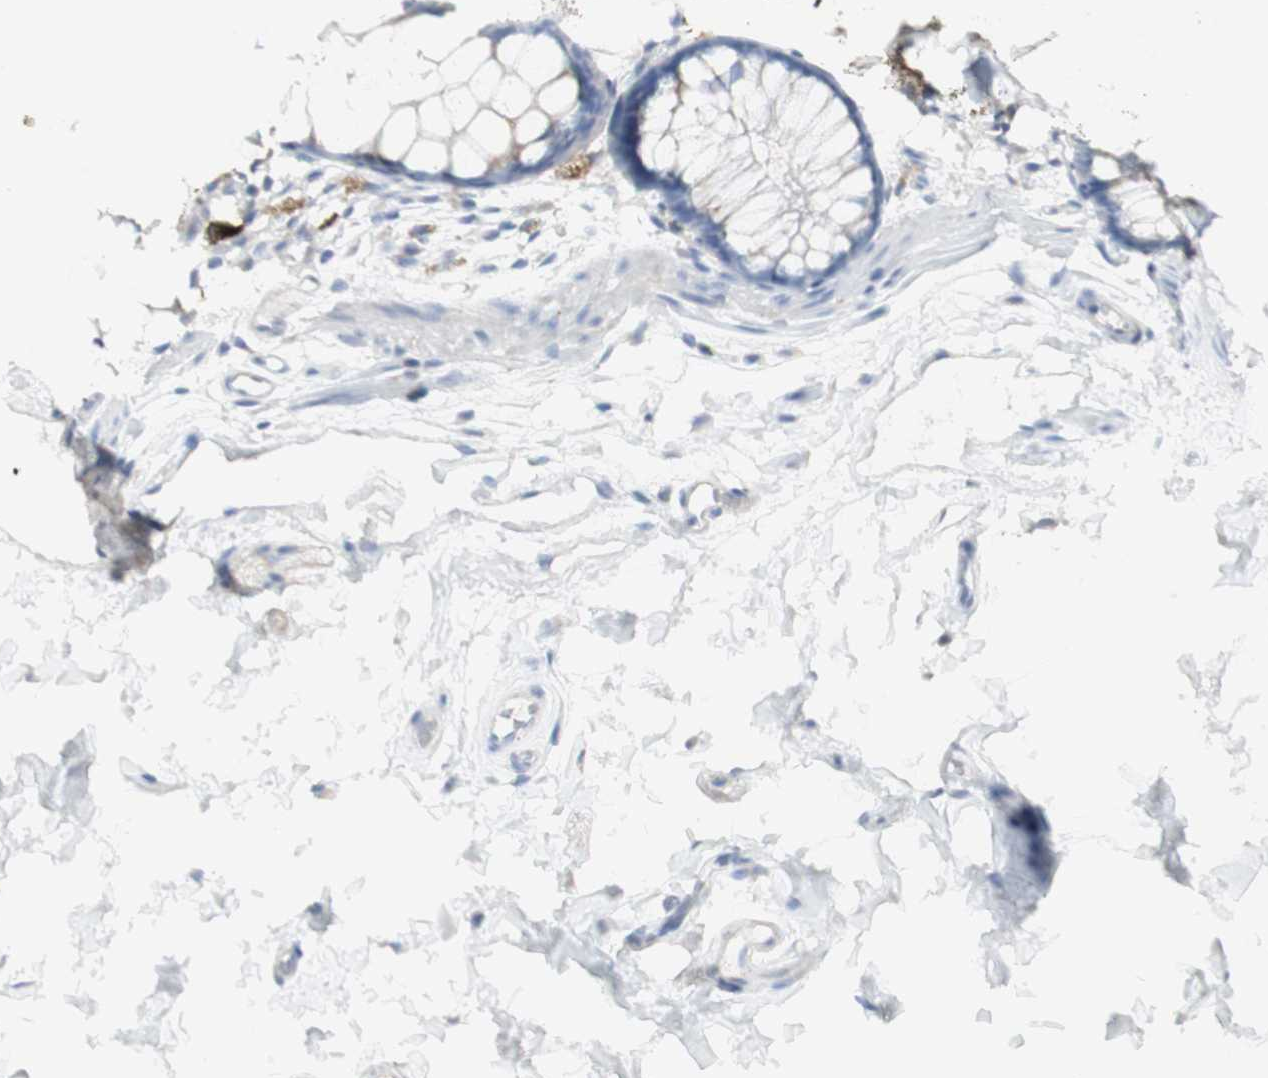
{"staining": {"intensity": "weak", "quantity": "<25%", "location": "cytoplasmic/membranous"}, "tissue": "rectum", "cell_type": "Glandular cells", "image_type": "normal", "snomed": [{"axis": "morphology", "description": "Normal tissue, NOS"}, {"axis": "topography", "description": "Rectum"}], "caption": "This is an IHC photomicrograph of normal human rectum. There is no staining in glandular cells.", "gene": "CD207", "patient": {"sex": "female", "age": 66}}